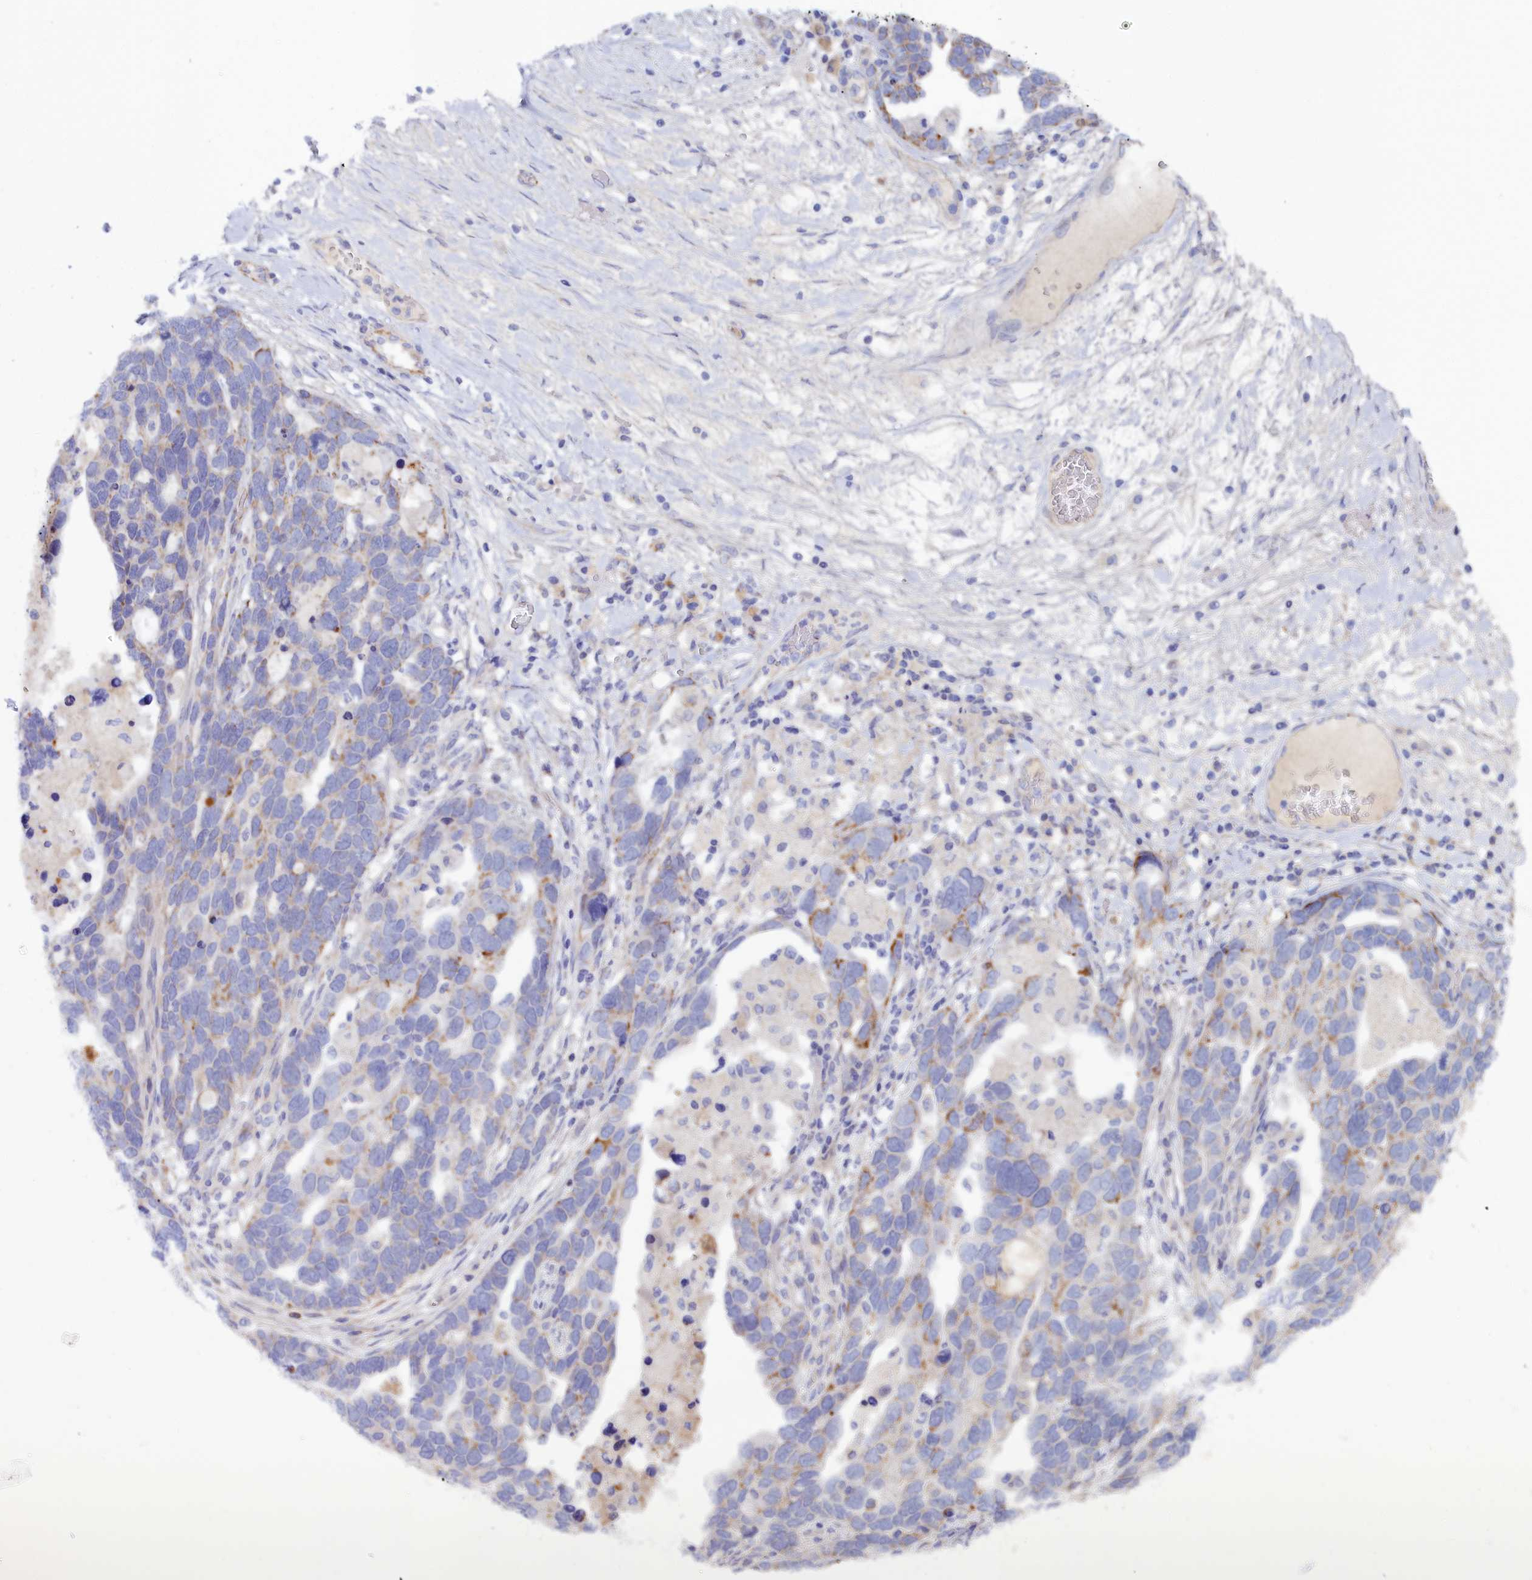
{"staining": {"intensity": "moderate", "quantity": "<25%", "location": "cytoplasmic/membranous"}, "tissue": "ovarian cancer", "cell_type": "Tumor cells", "image_type": "cancer", "snomed": [{"axis": "morphology", "description": "Cystadenocarcinoma, serous, NOS"}, {"axis": "topography", "description": "Ovary"}], "caption": "This photomicrograph reveals immunohistochemistry (IHC) staining of human serous cystadenocarcinoma (ovarian), with low moderate cytoplasmic/membranous positivity in approximately <25% of tumor cells.", "gene": "SLC49A3", "patient": {"sex": "female", "age": 54}}